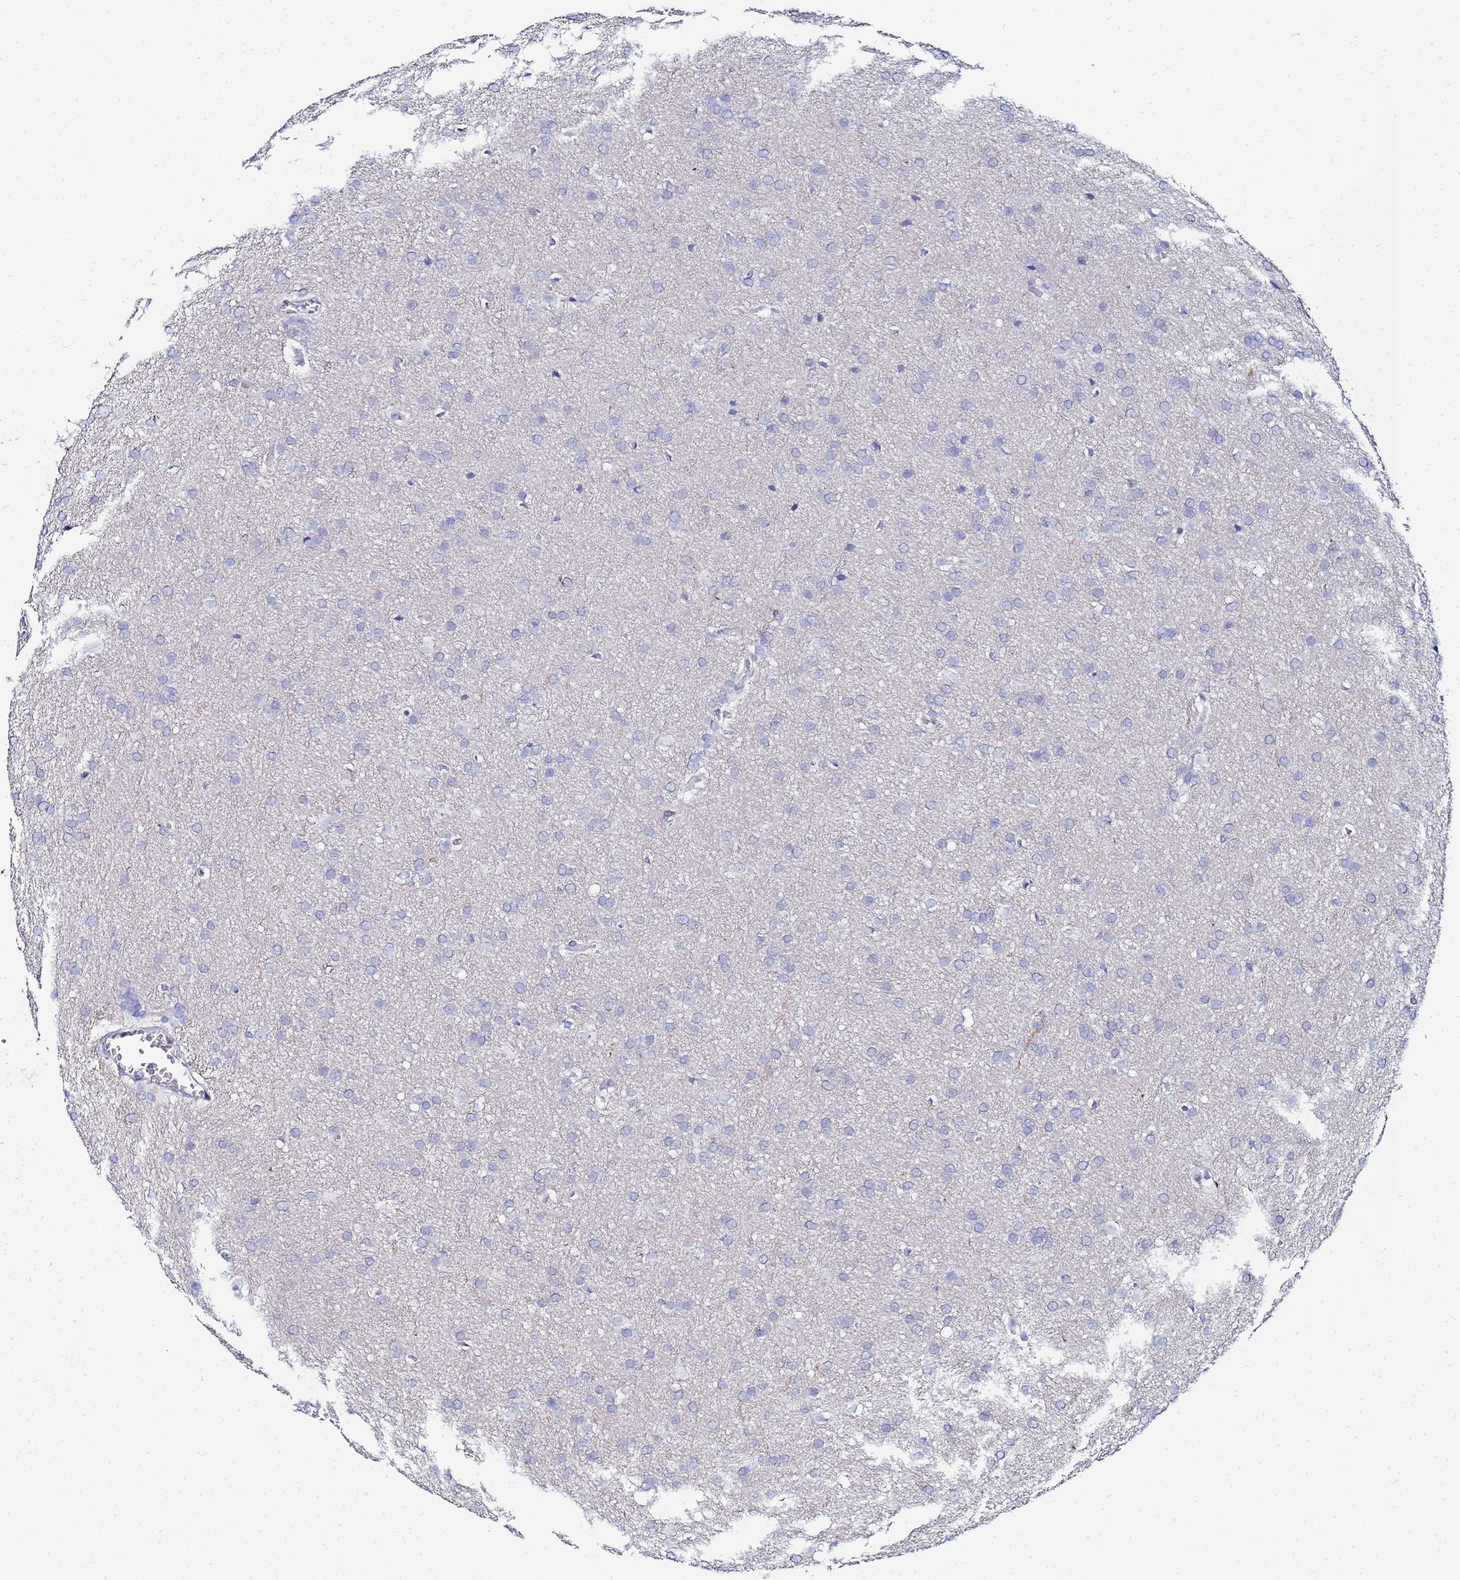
{"staining": {"intensity": "negative", "quantity": "none", "location": "none"}, "tissue": "glioma", "cell_type": "Tumor cells", "image_type": "cancer", "snomed": [{"axis": "morphology", "description": "Glioma, malignant, Low grade"}, {"axis": "topography", "description": "Brain"}], "caption": "The histopathology image reveals no significant positivity in tumor cells of glioma. Nuclei are stained in blue.", "gene": "ZNF26", "patient": {"sex": "female", "age": 32}}